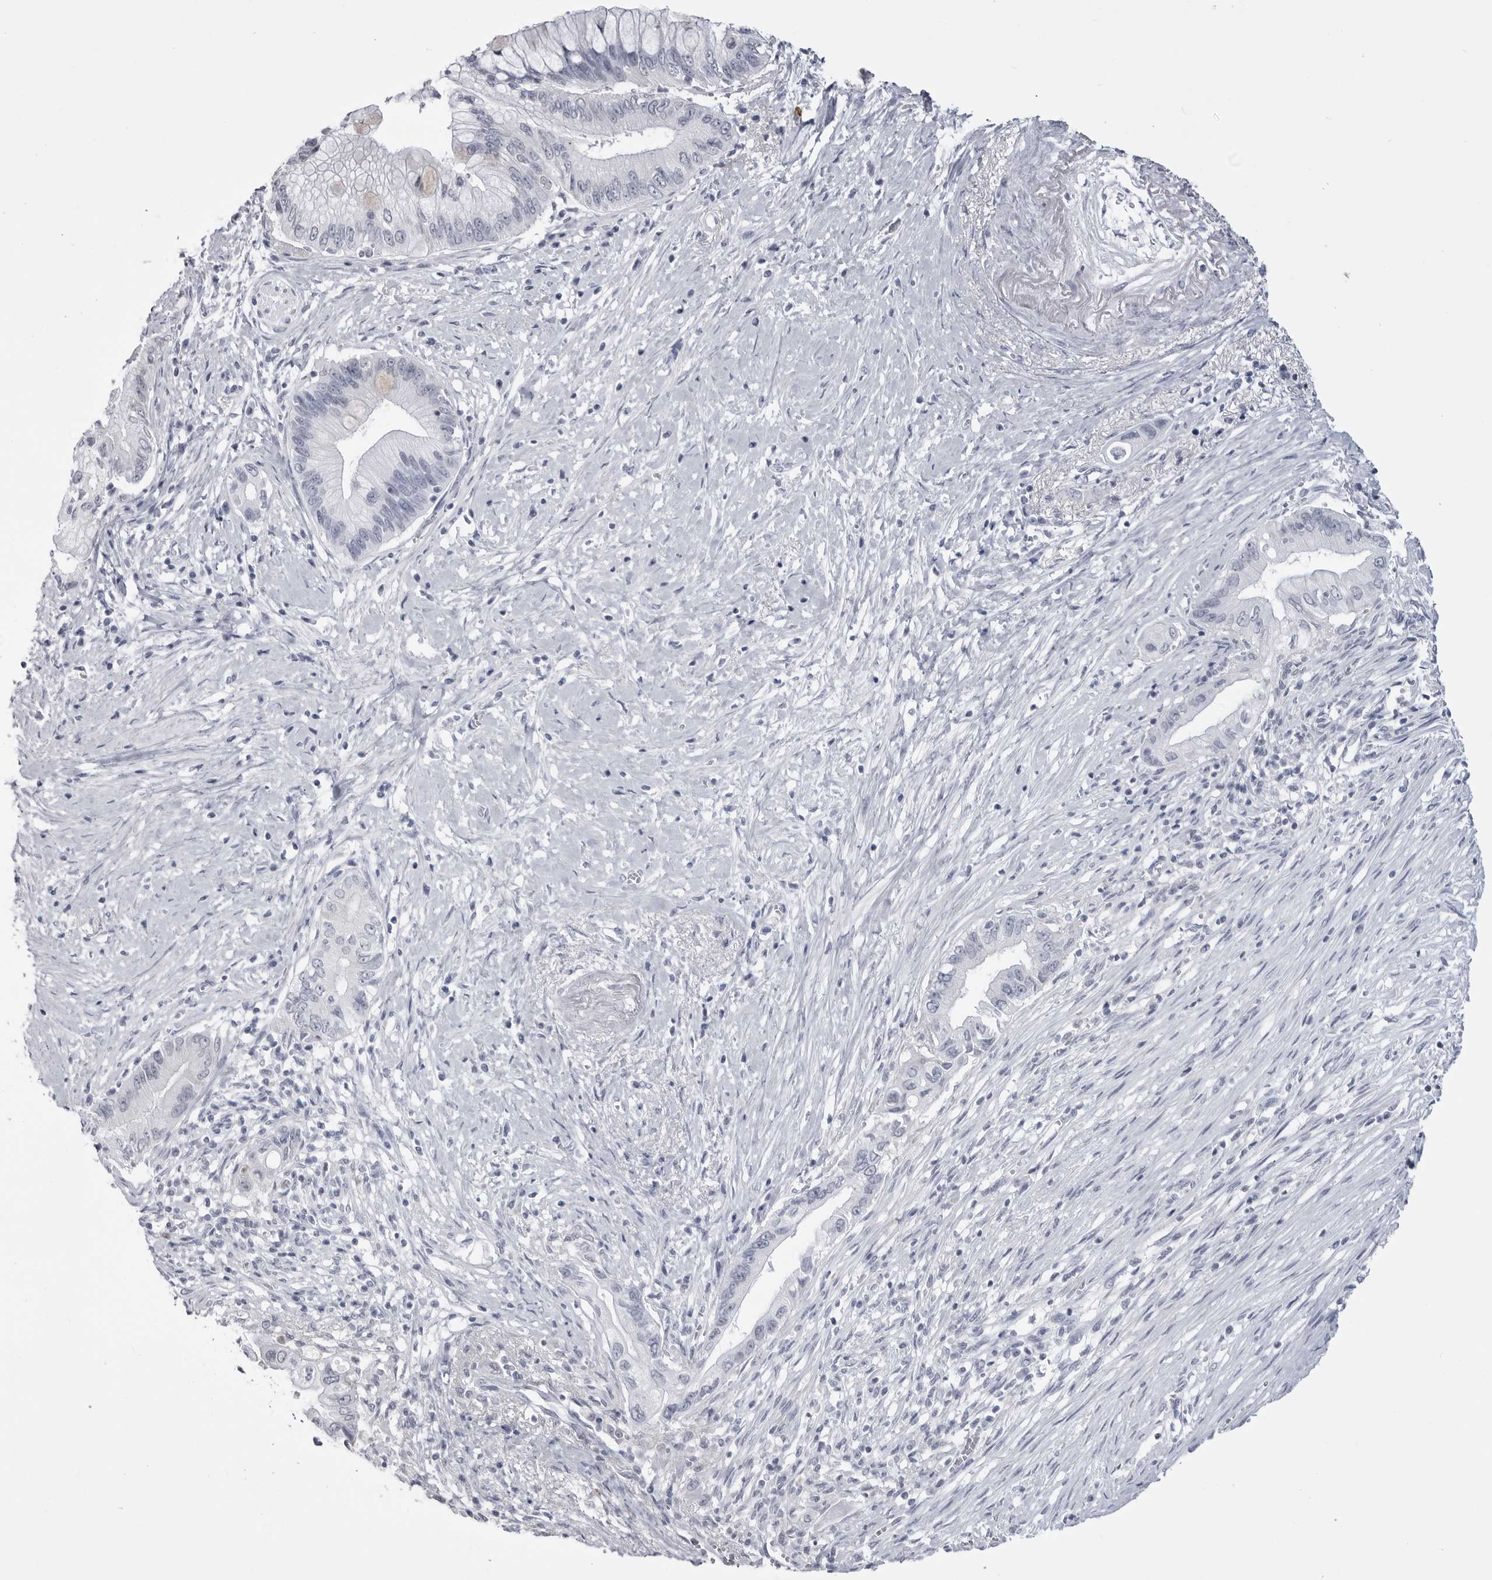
{"staining": {"intensity": "negative", "quantity": "none", "location": "none"}, "tissue": "pancreatic cancer", "cell_type": "Tumor cells", "image_type": "cancer", "snomed": [{"axis": "morphology", "description": "Adenocarcinoma, NOS"}, {"axis": "topography", "description": "Pancreas"}], "caption": "Pancreatic cancer stained for a protein using IHC reveals no positivity tumor cells.", "gene": "STAP2", "patient": {"sex": "male", "age": 78}}